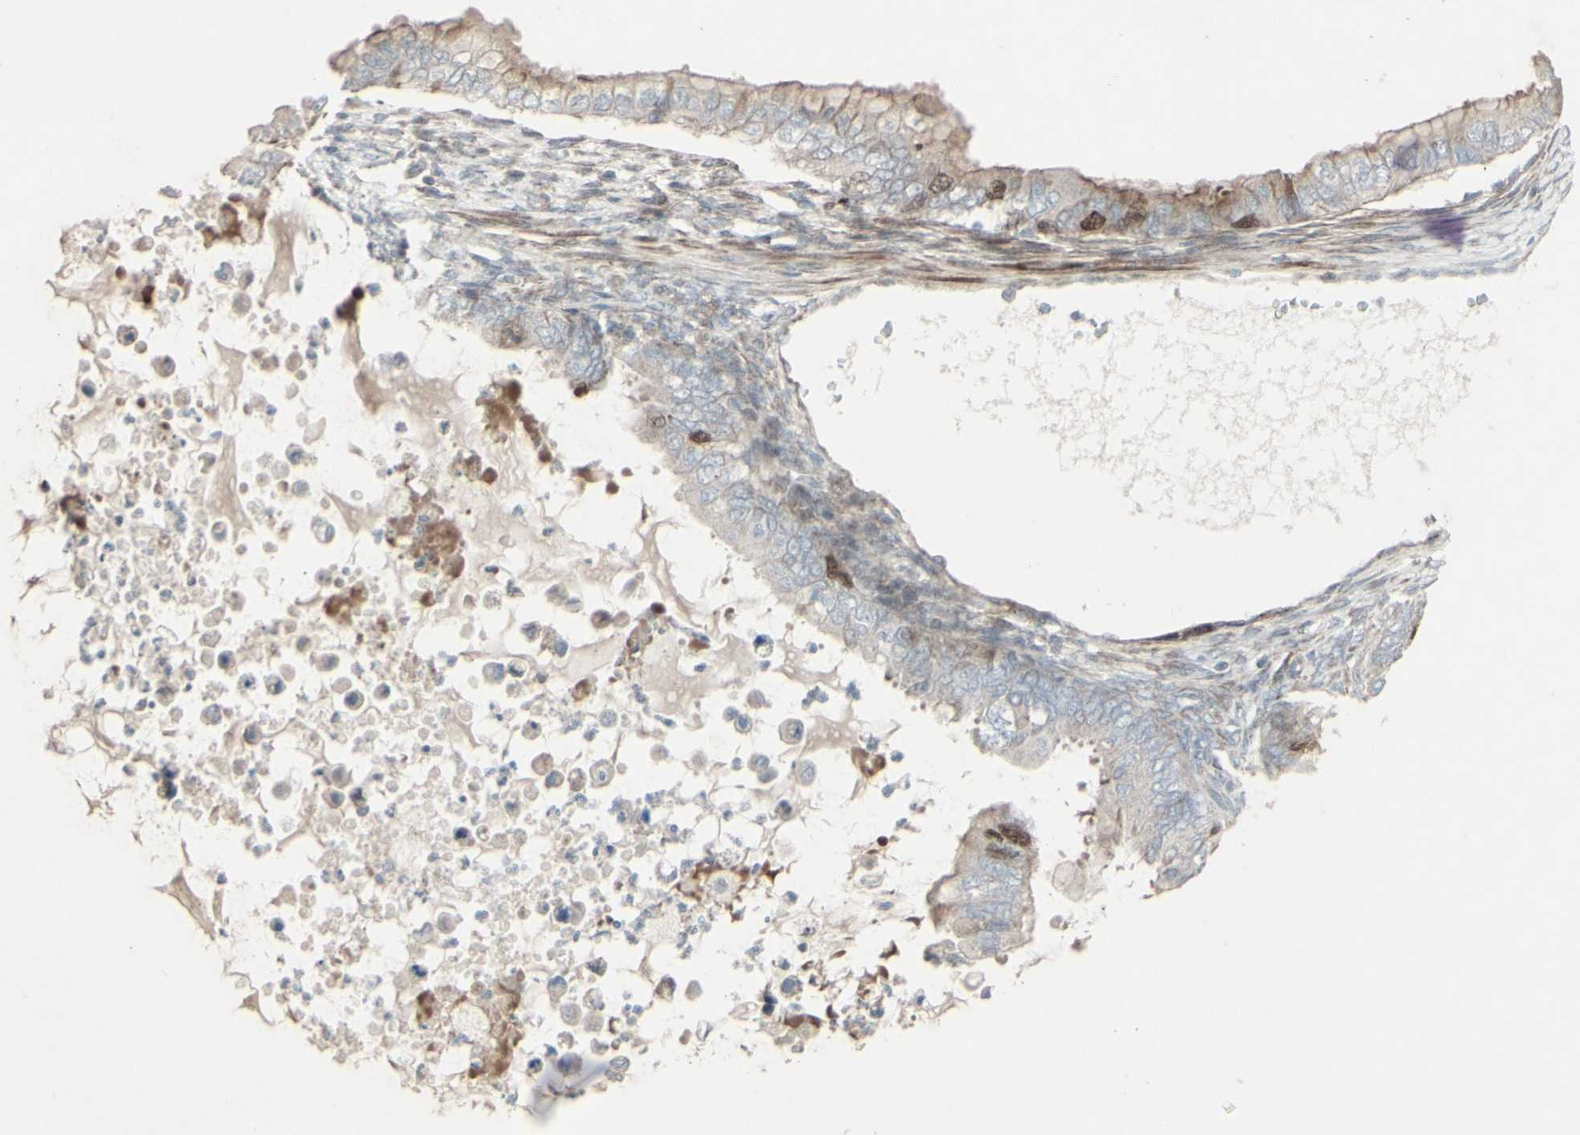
{"staining": {"intensity": "moderate", "quantity": "<25%", "location": "cytoplasmic/membranous,nuclear"}, "tissue": "ovarian cancer", "cell_type": "Tumor cells", "image_type": "cancer", "snomed": [{"axis": "morphology", "description": "Cystadenocarcinoma, mucinous, NOS"}, {"axis": "topography", "description": "Ovary"}], "caption": "Brown immunohistochemical staining in mucinous cystadenocarcinoma (ovarian) displays moderate cytoplasmic/membranous and nuclear expression in approximately <25% of tumor cells.", "gene": "GMNN", "patient": {"sex": "female", "age": 80}}